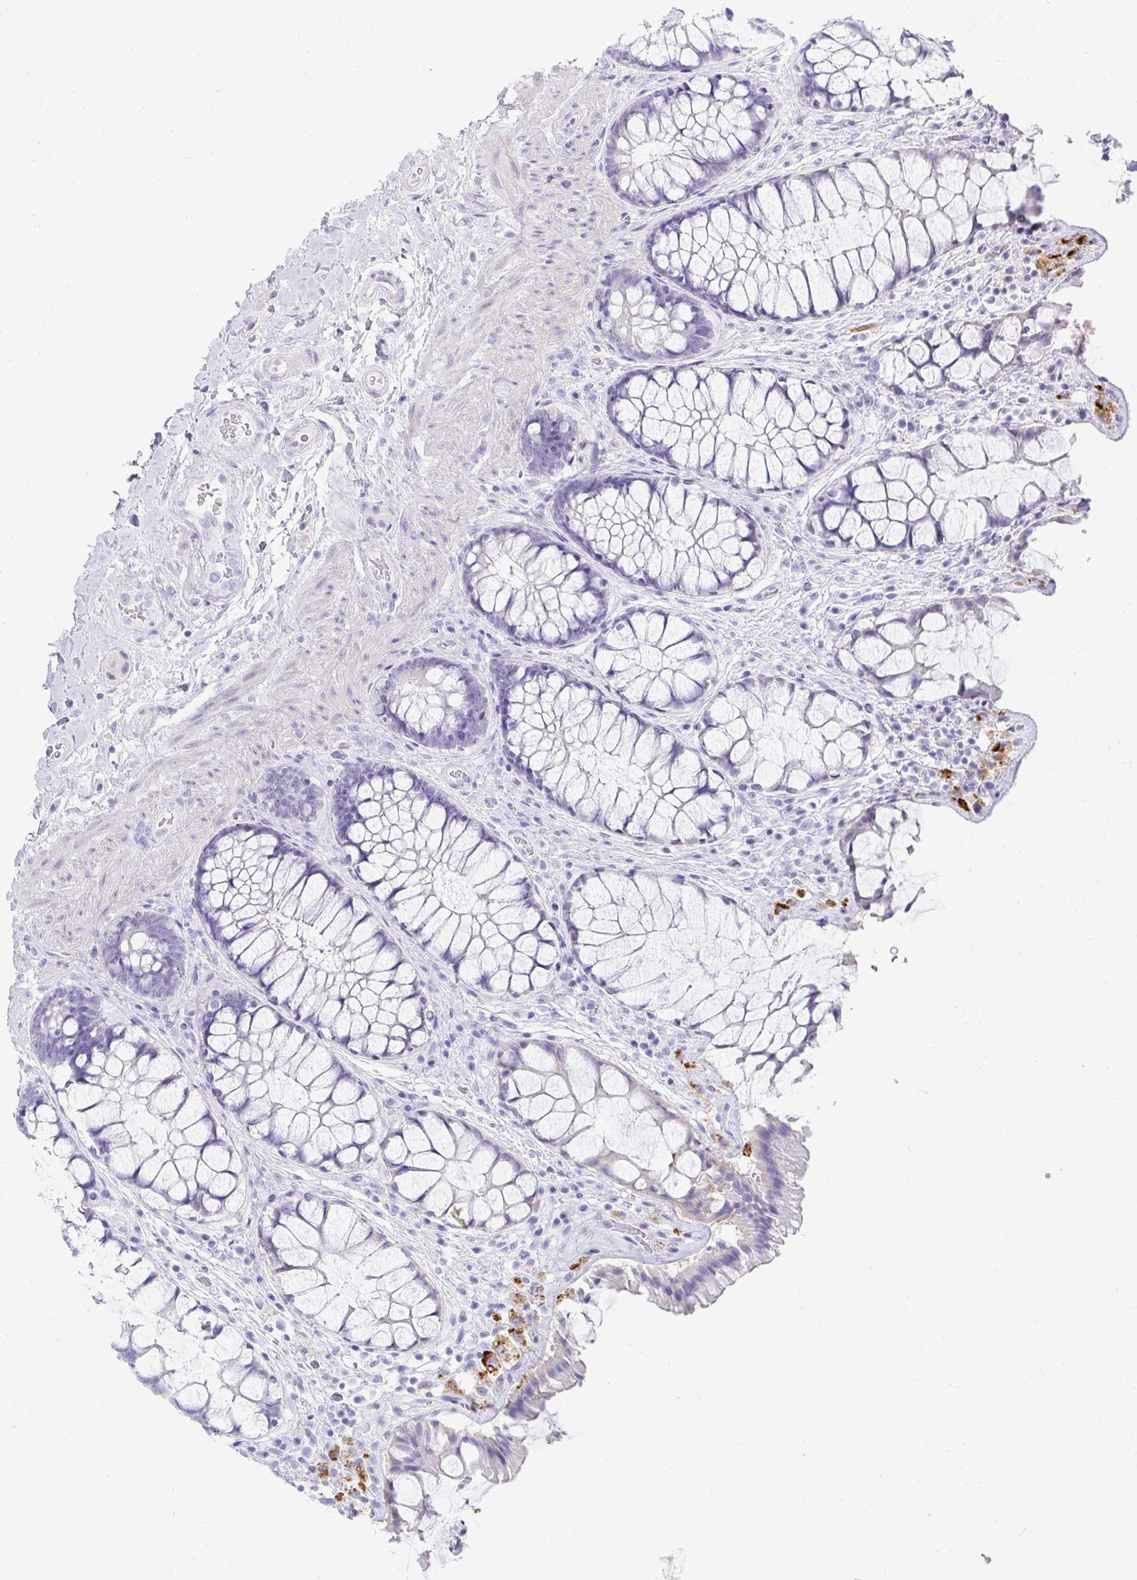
{"staining": {"intensity": "negative", "quantity": "none", "location": "none"}, "tissue": "rectum", "cell_type": "Glandular cells", "image_type": "normal", "snomed": [{"axis": "morphology", "description": "Normal tissue, NOS"}, {"axis": "topography", "description": "Rectum"}], "caption": "Rectum stained for a protein using IHC reveals no positivity glandular cells.", "gene": "PRND", "patient": {"sex": "female", "age": 58}}